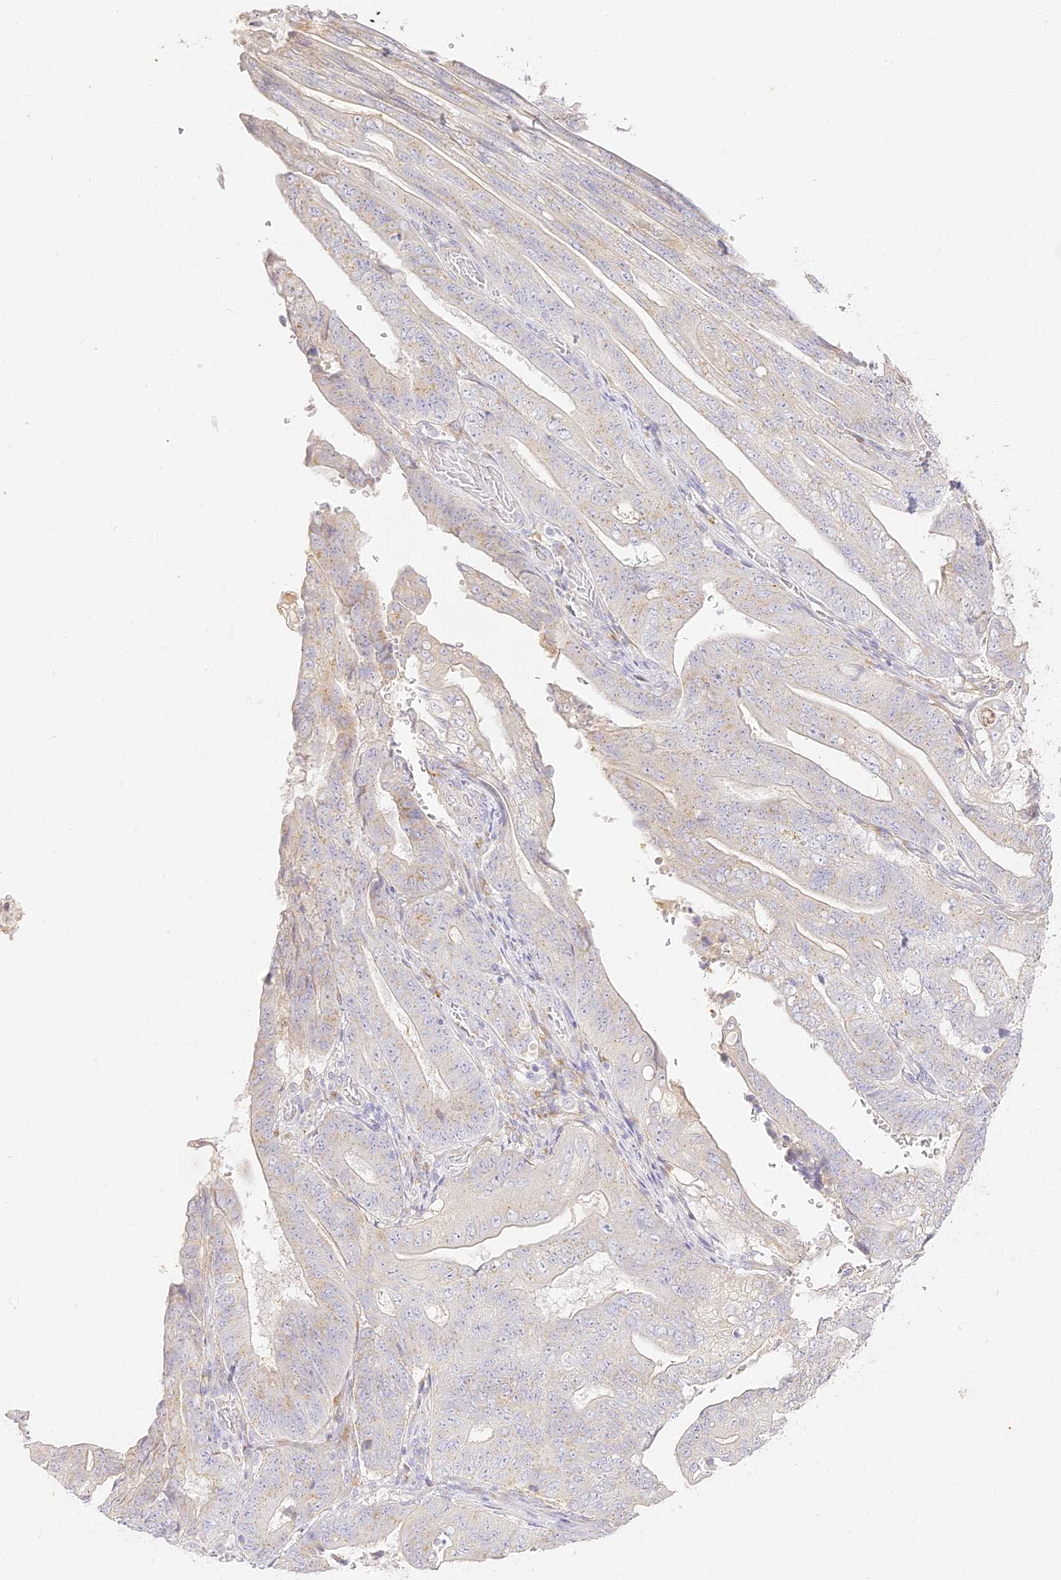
{"staining": {"intensity": "weak", "quantity": "25%-75%", "location": "cytoplasmic/membranous"}, "tissue": "stomach cancer", "cell_type": "Tumor cells", "image_type": "cancer", "snomed": [{"axis": "morphology", "description": "Adenocarcinoma, NOS"}, {"axis": "topography", "description": "Stomach"}], "caption": "Tumor cells exhibit low levels of weak cytoplasmic/membranous positivity in approximately 25%-75% of cells in stomach adenocarcinoma.", "gene": "SEC13", "patient": {"sex": "female", "age": 73}}